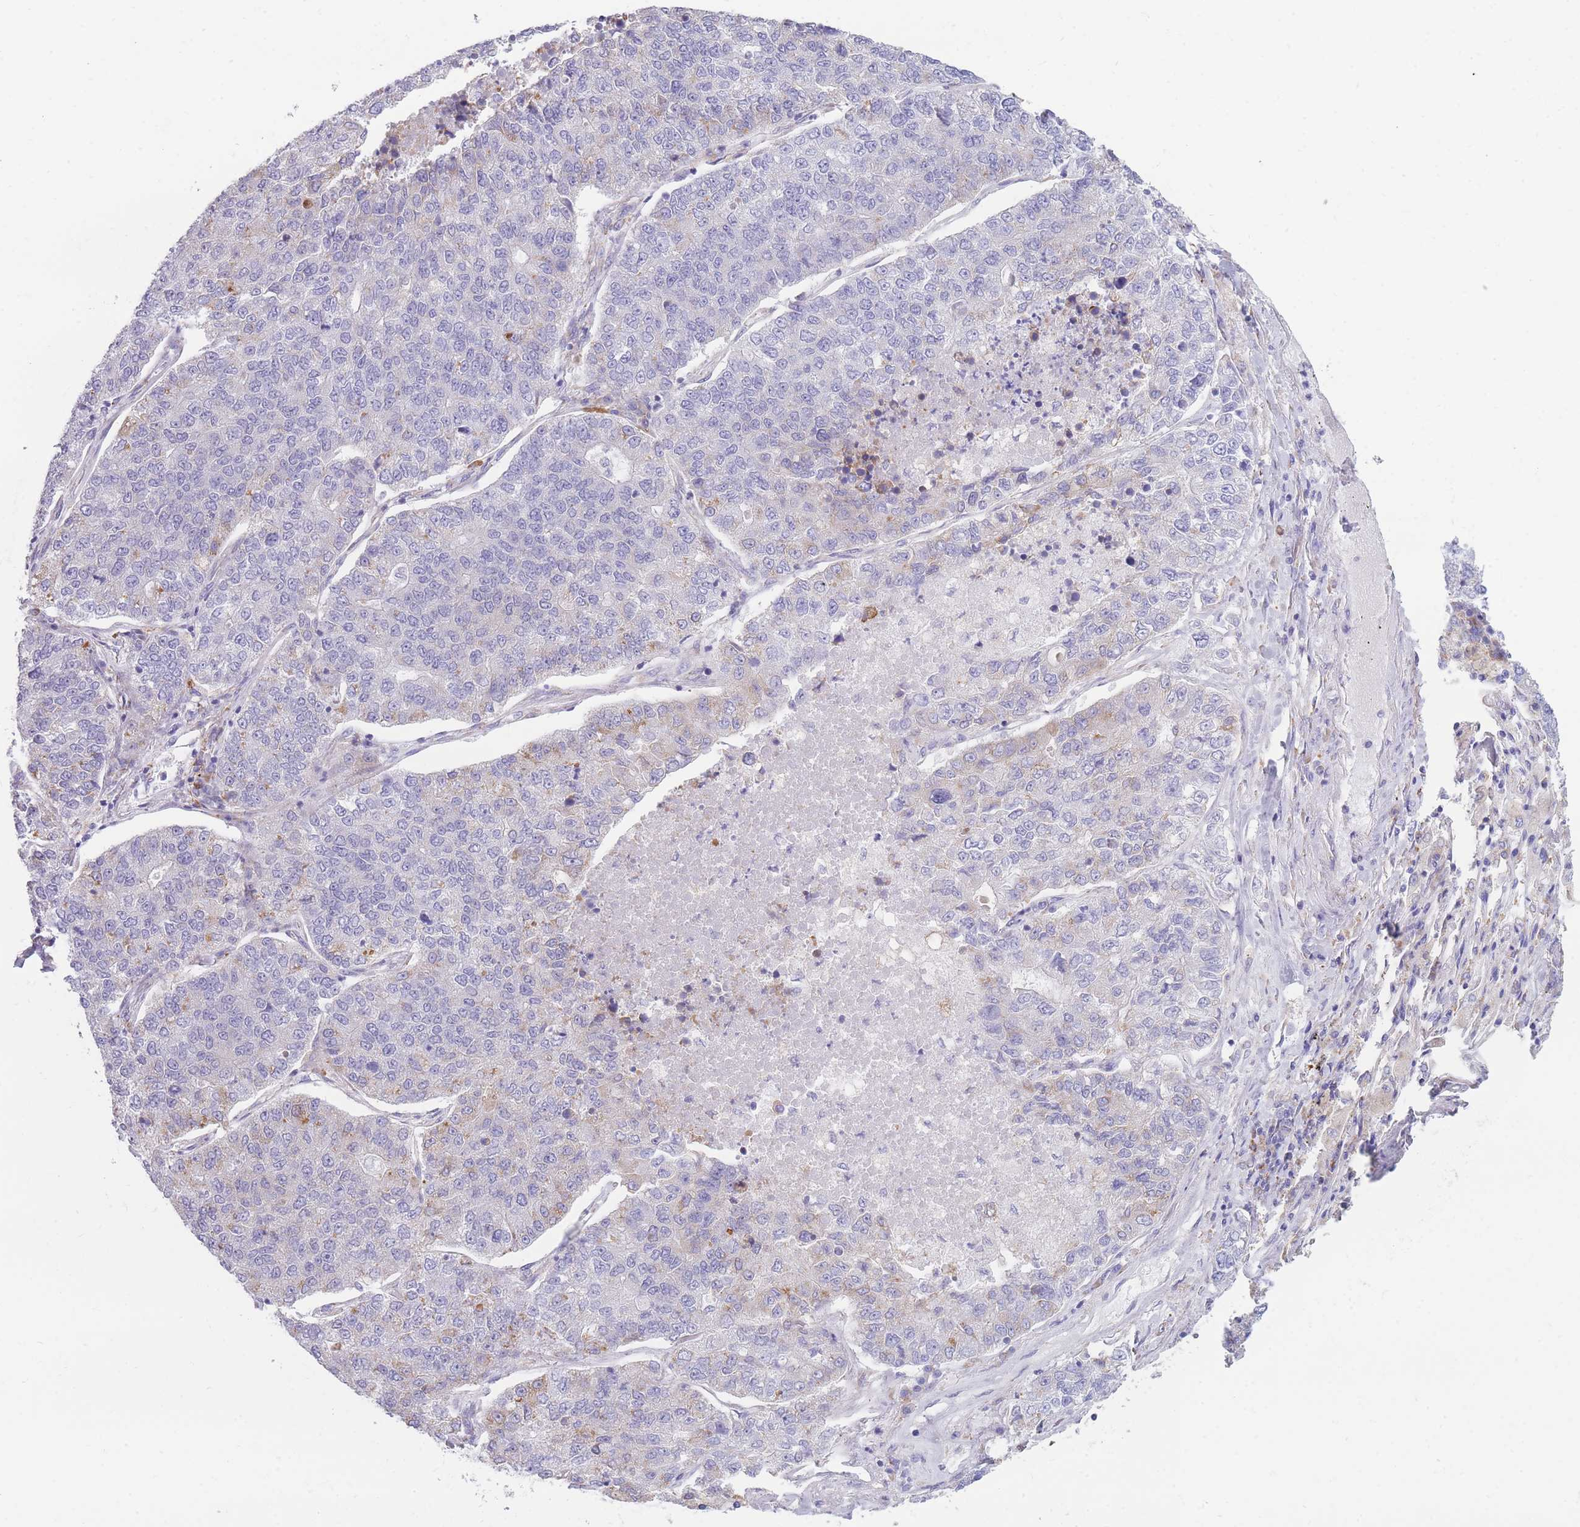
{"staining": {"intensity": "negative", "quantity": "none", "location": "none"}, "tissue": "lung cancer", "cell_type": "Tumor cells", "image_type": "cancer", "snomed": [{"axis": "morphology", "description": "Adenocarcinoma, NOS"}, {"axis": "topography", "description": "Lung"}], "caption": "Tumor cells show no significant expression in lung cancer (adenocarcinoma).", "gene": "XKR8", "patient": {"sex": "male", "age": 49}}